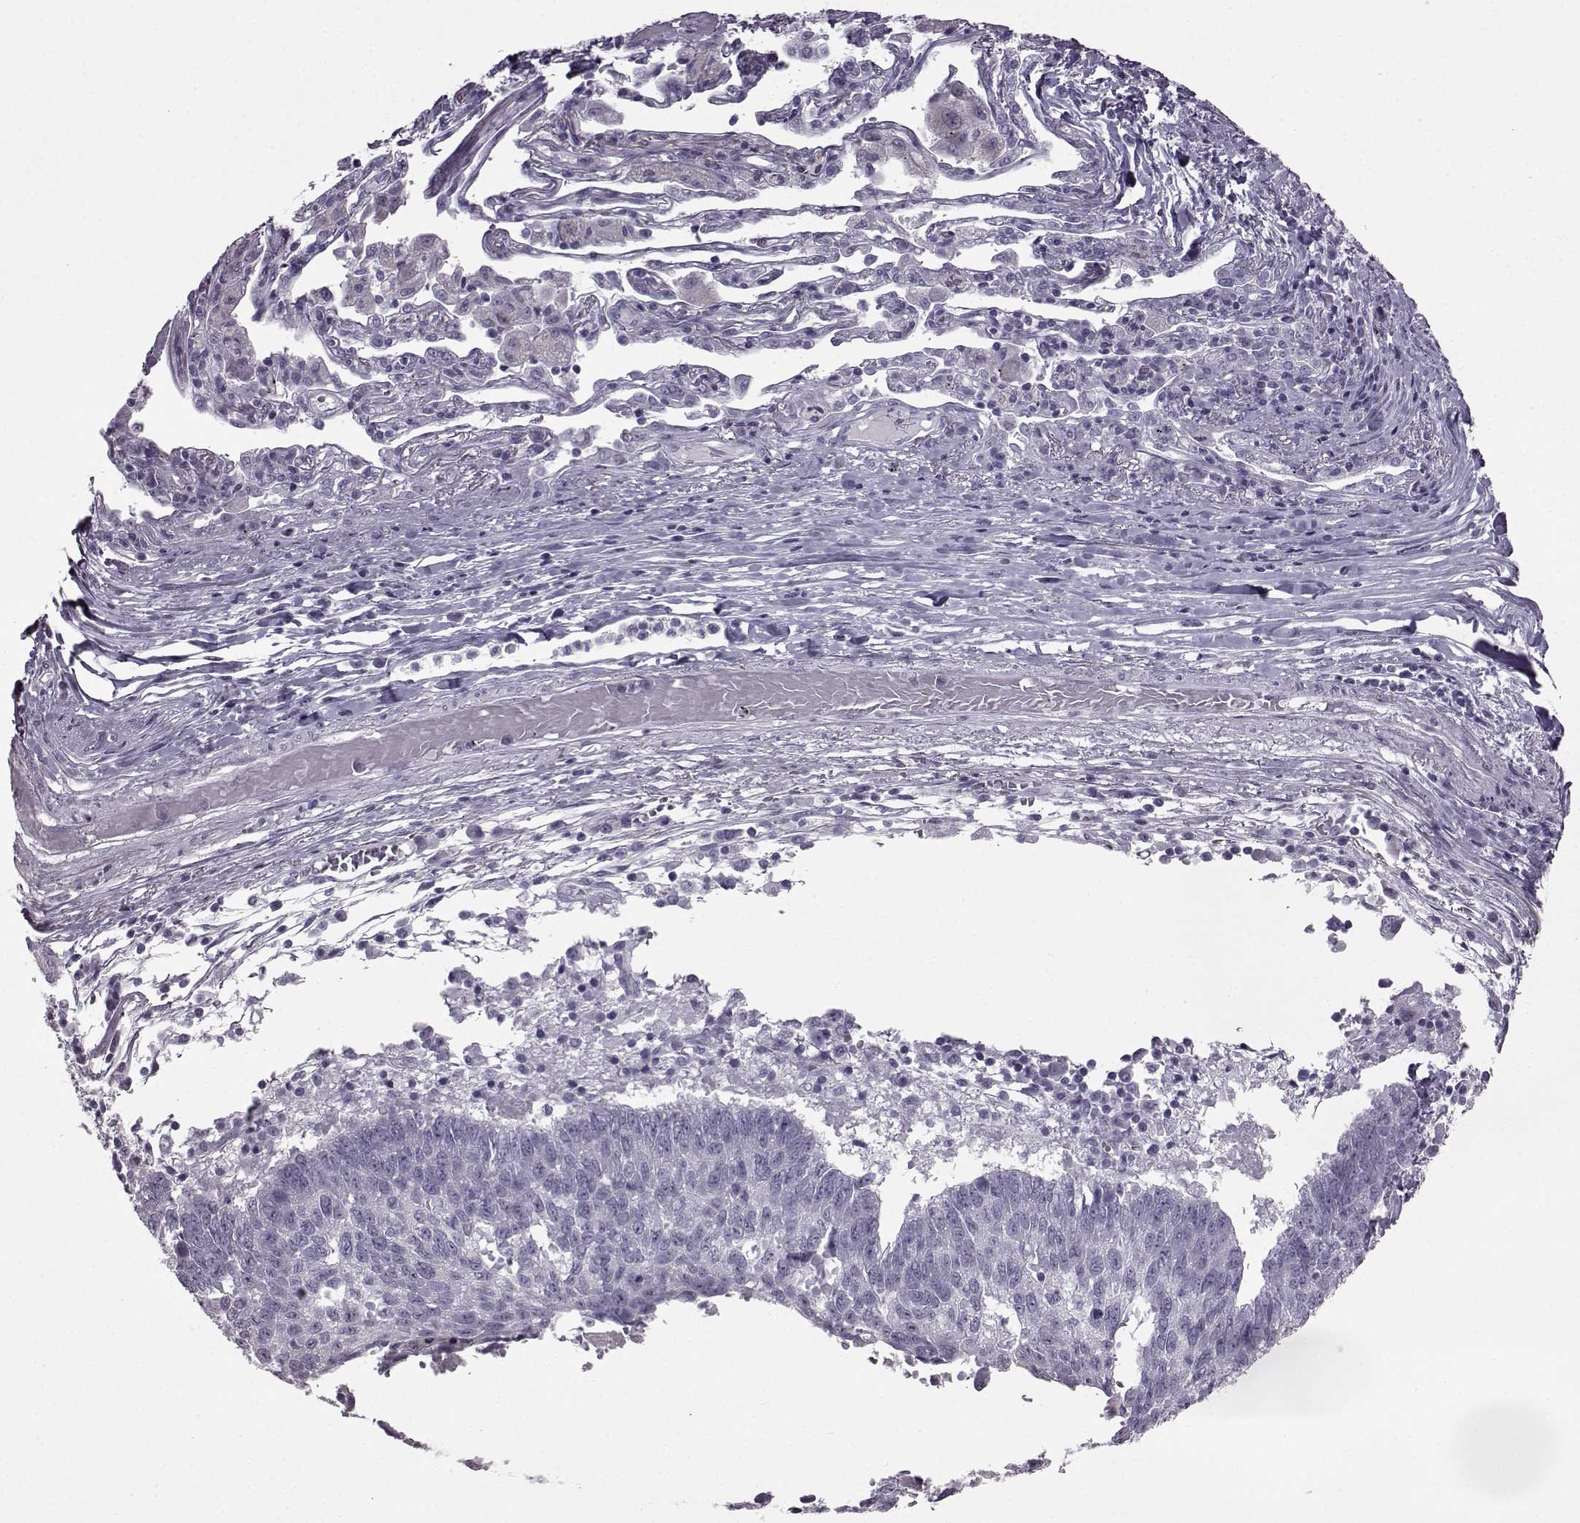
{"staining": {"intensity": "negative", "quantity": "none", "location": "none"}, "tissue": "lung cancer", "cell_type": "Tumor cells", "image_type": "cancer", "snomed": [{"axis": "morphology", "description": "Squamous cell carcinoma, NOS"}, {"axis": "topography", "description": "Lung"}], "caption": "Histopathology image shows no protein expression in tumor cells of lung squamous cell carcinoma tissue.", "gene": "SLC28A2", "patient": {"sex": "male", "age": 73}}